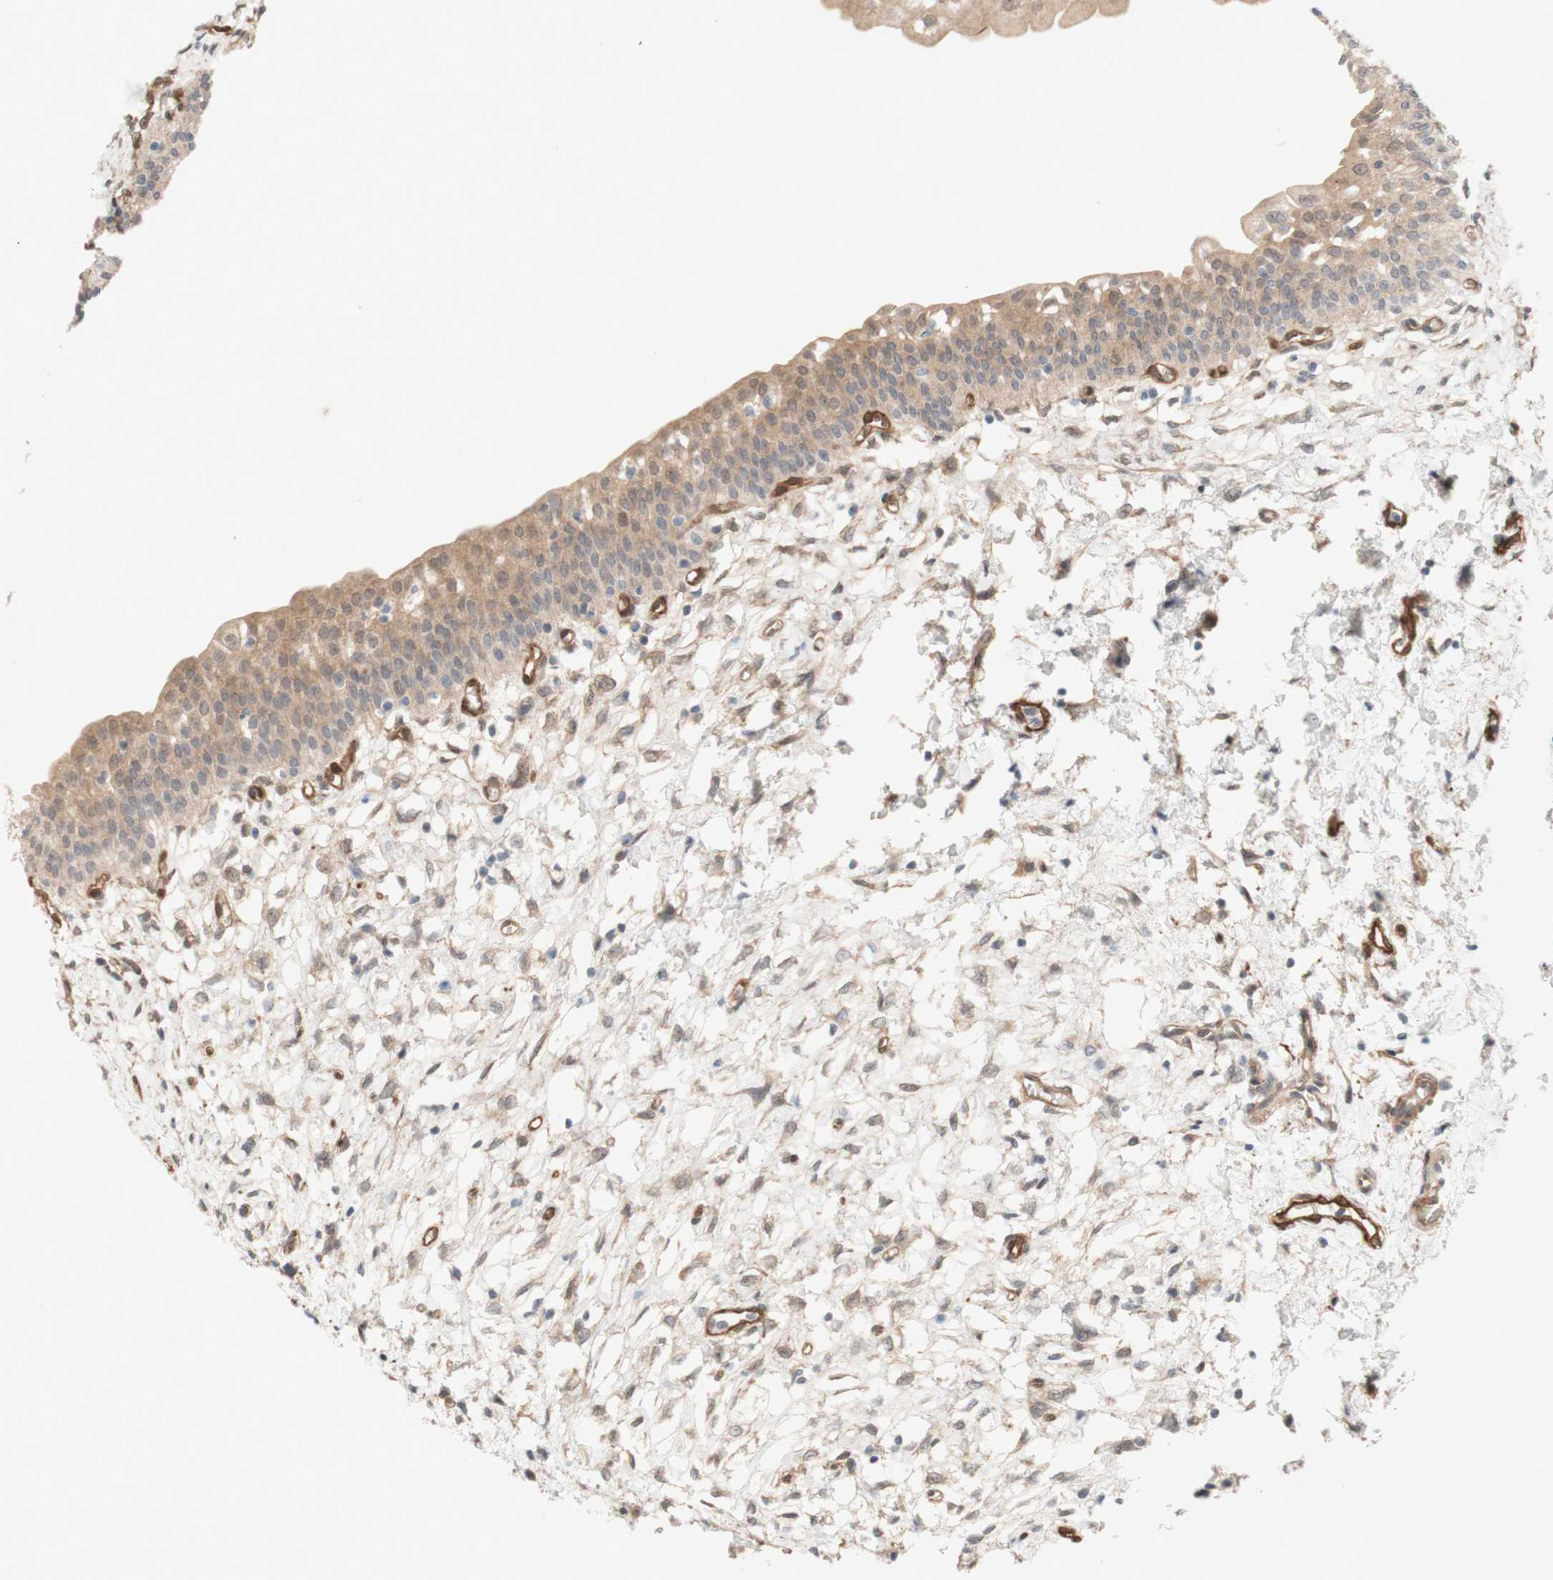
{"staining": {"intensity": "moderate", "quantity": ">75%", "location": "cytoplasmic/membranous"}, "tissue": "urinary bladder", "cell_type": "Urothelial cells", "image_type": "normal", "snomed": [{"axis": "morphology", "description": "Normal tissue, NOS"}, {"axis": "topography", "description": "Urinary bladder"}], "caption": "About >75% of urothelial cells in unremarkable human urinary bladder show moderate cytoplasmic/membranous protein positivity as visualized by brown immunohistochemical staining.", "gene": "CNN3", "patient": {"sex": "male", "age": 55}}